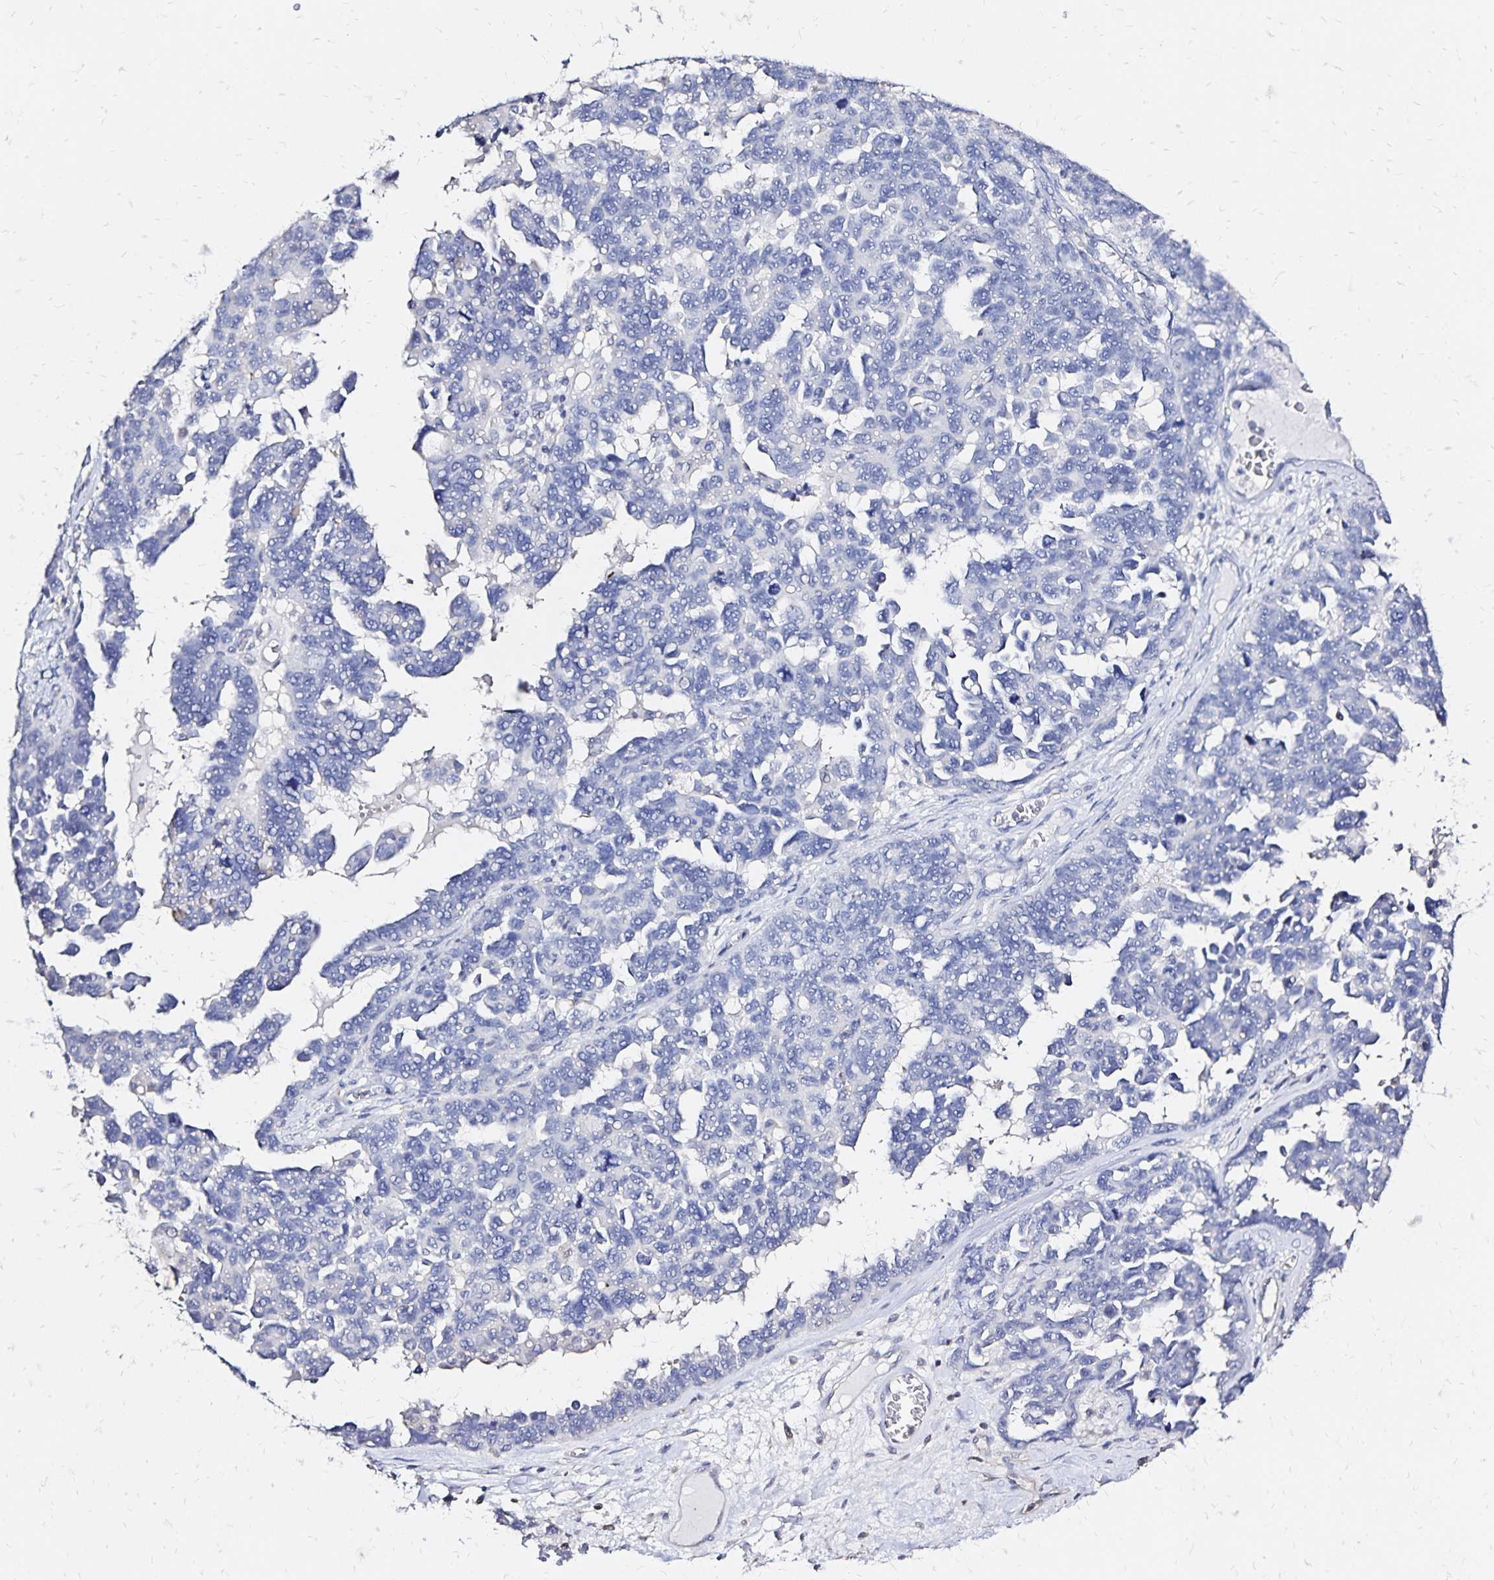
{"staining": {"intensity": "negative", "quantity": "none", "location": "none"}, "tissue": "ovarian cancer", "cell_type": "Tumor cells", "image_type": "cancer", "snomed": [{"axis": "morphology", "description": "Cystadenocarcinoma, serous, NOS"}, {"axis": "topography", "description": "Ovary"}], "caption": "Immunohistochemistry (IHC) histopathology image of human ovarian cancer stained for a protein (brown), which shows no positivity in tumor cells.", "gene": "SLC5A1", "patient": {"sex": "female", "age": 69}}